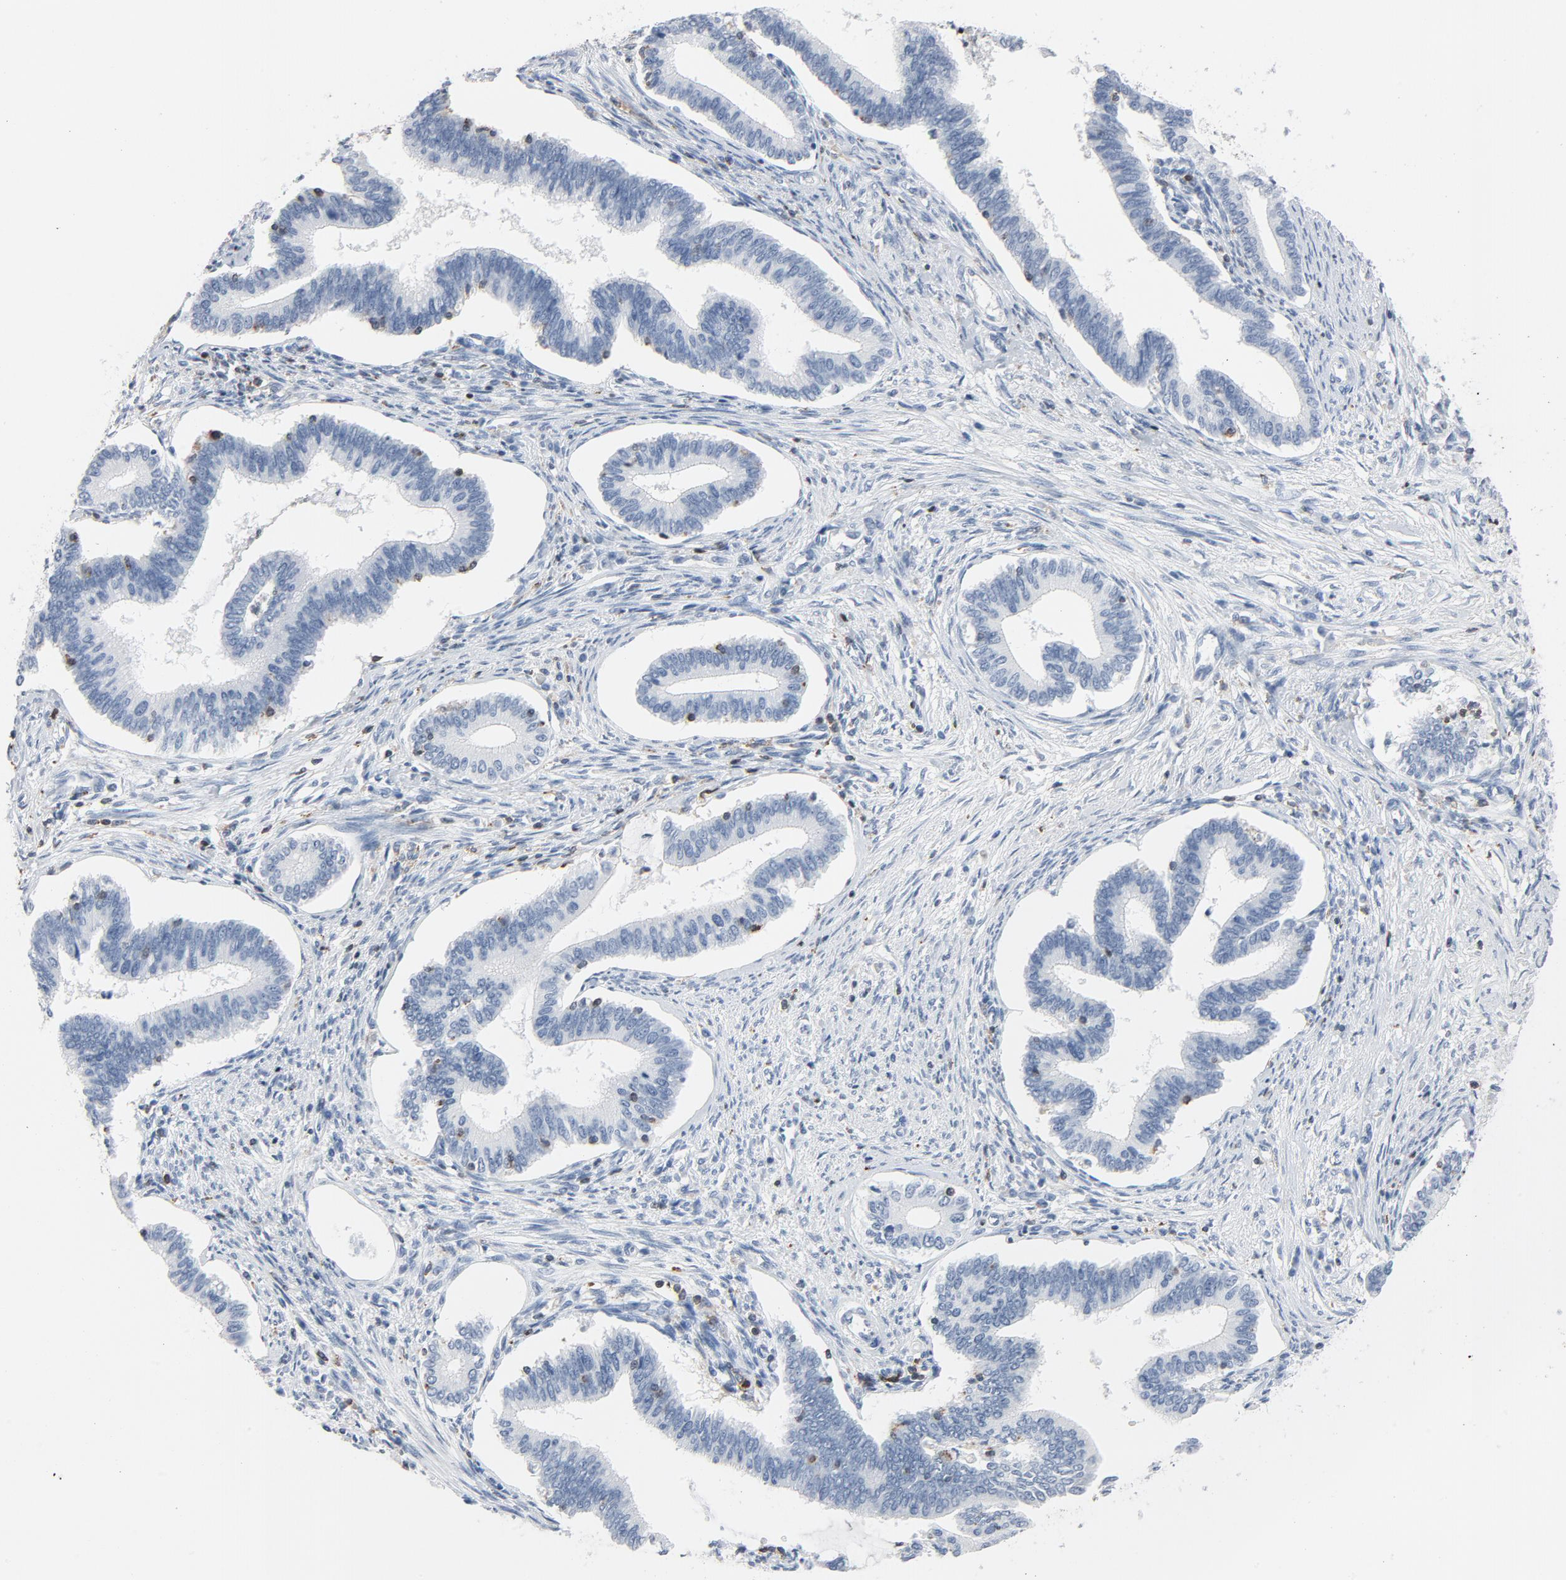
{"staining": {"intensity": "negative", "quantity": "none", "location": "none"}, "tissue": "cervical cancer", "cell_type": "Tumor cells", "image_type": "cancer", "snomed": [{"axis": "morphology", "description": "Adenocarcinoma, NOS"}, {"axis": "topography", "description": "Cervix"}], "caption": "Tumor cells show no significant protein staining in cervical cancer (adenocarcinoma).", "gene": "LCP2", "patient": {"sex": "female", "age": 36}}